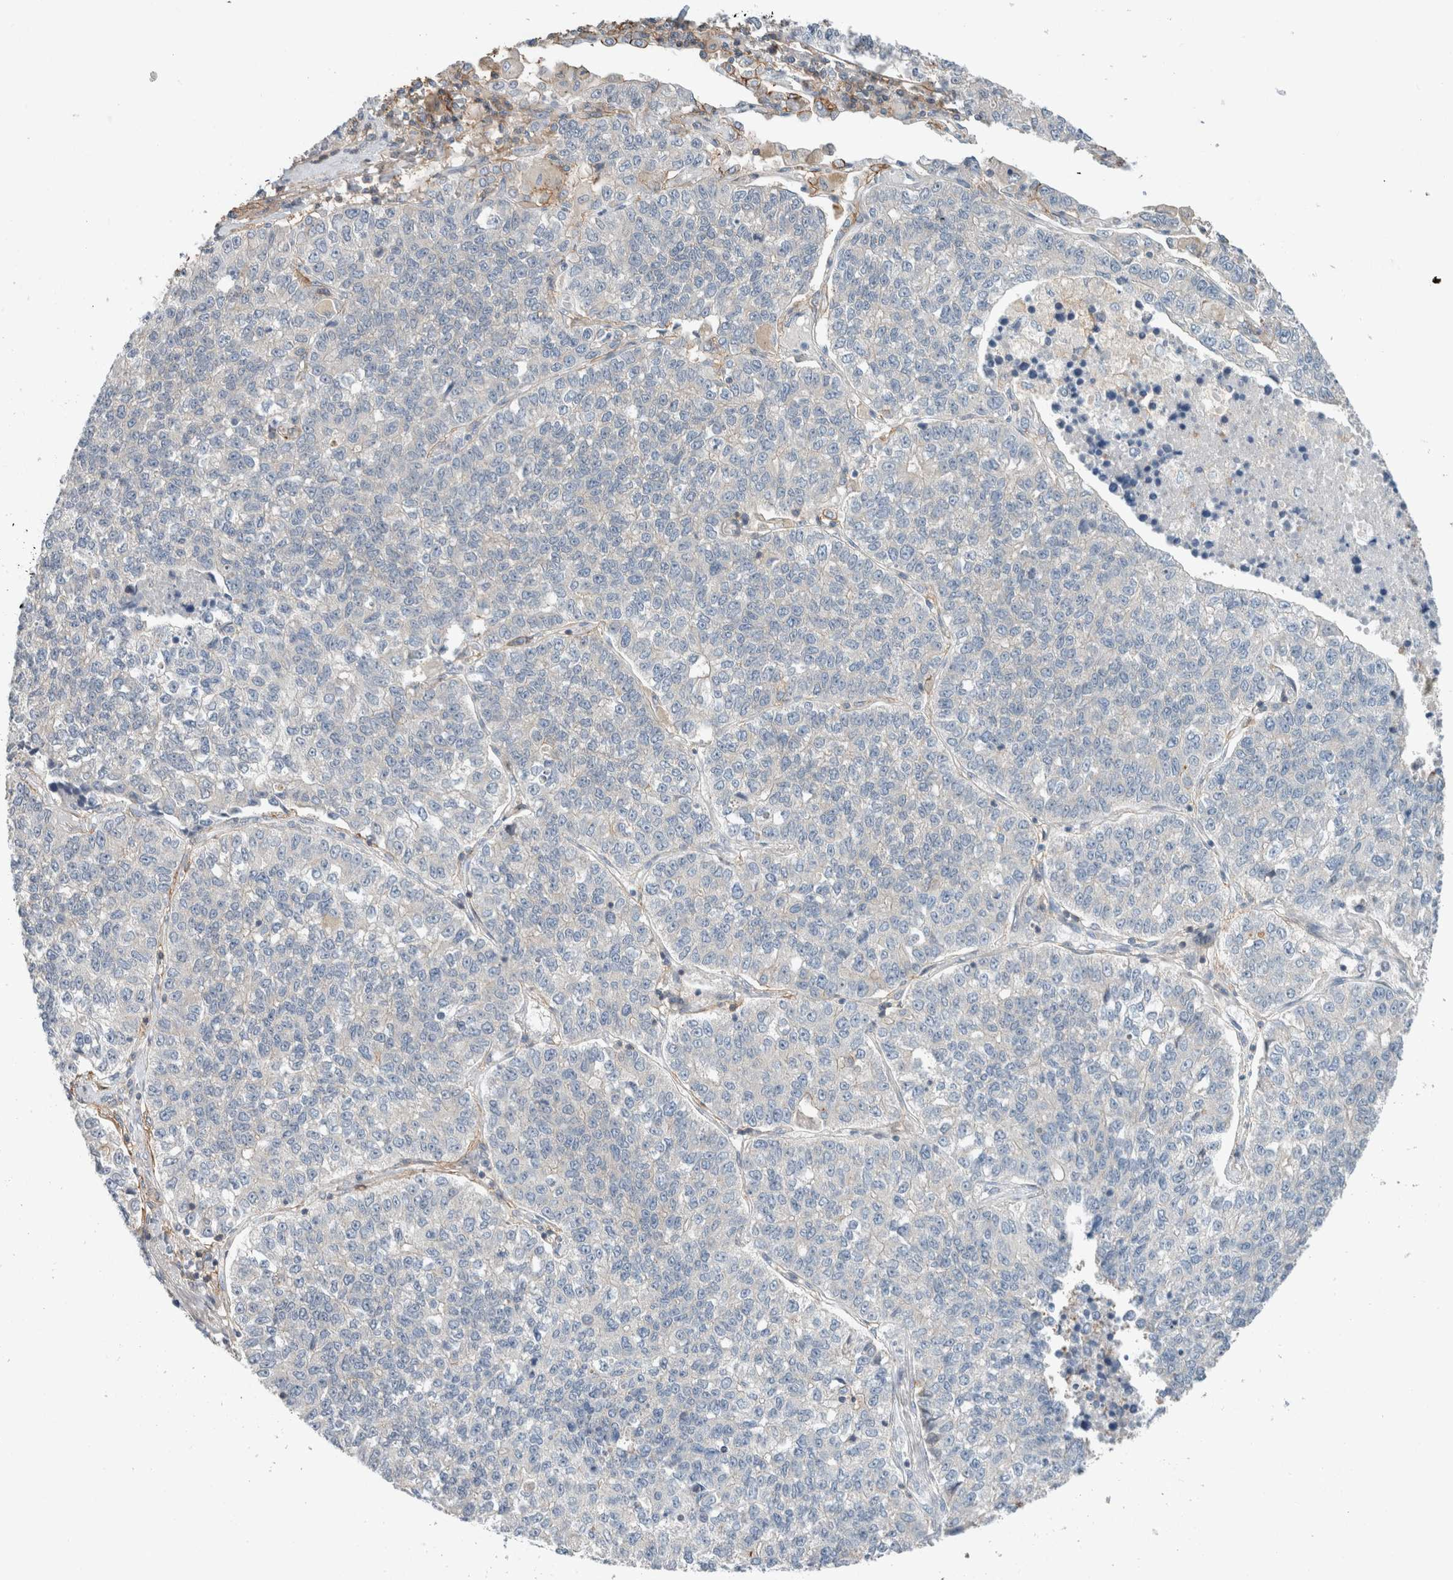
{"staining": {"intensity": "negative", "quantity": "none", "location": "none"}, "tissue": "lung cancer", "cell_type": "Tumor cells", "image_type": "cancer", "snomed": [{"axis": "morphology", "description": "Adenocarcinoma, NOS"}, {"axis": "topography", "description": "Lung"}], "caption": "Adenocarcinoma (lung) was stained to show a protein in brown. There is no significant expression in tumor cells.", "gene": "ERCC6L2", "patient": {"sex": "male", "age": 49}}